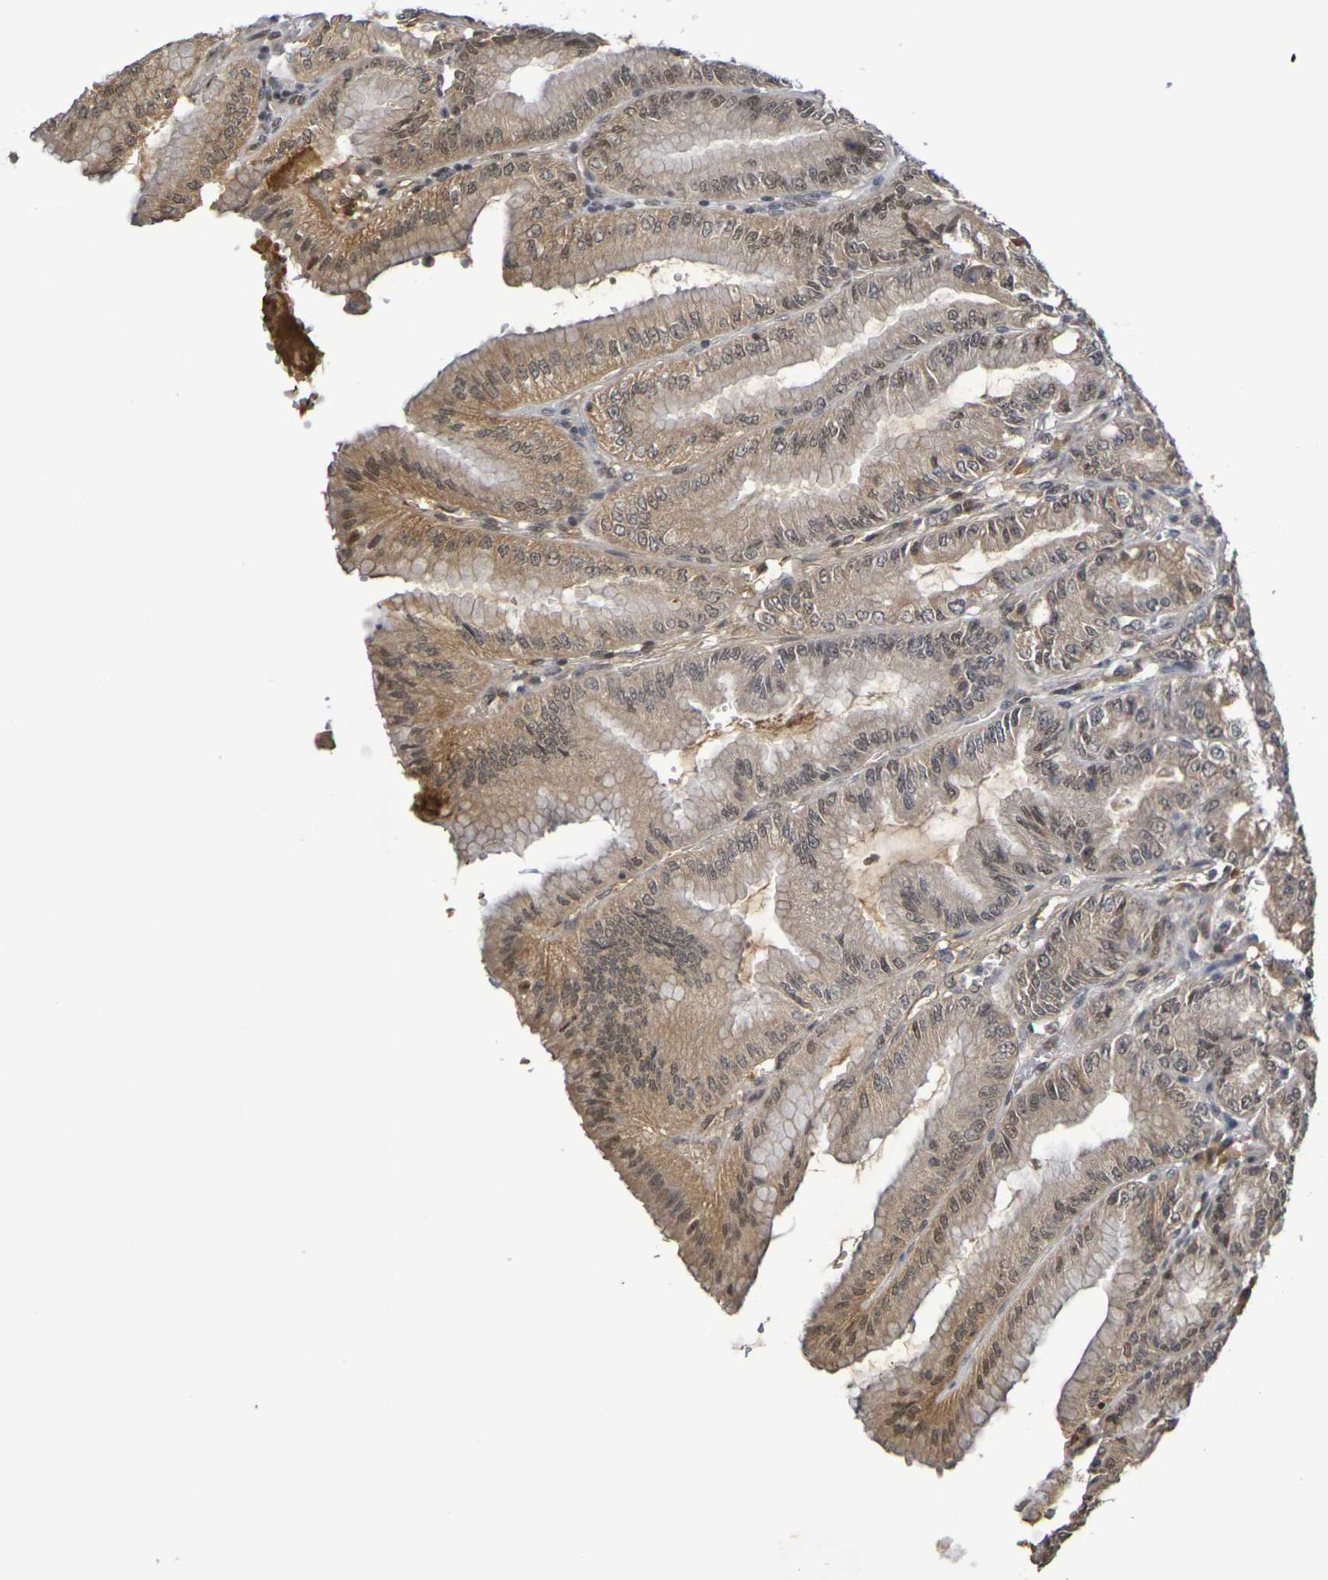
{"staining": {"intensity": "moderate", "quantity": ">75%", "location": "cytoplasmic/membranous,nuclear"}, "tissue": "stomach", "cell_type": "Glandular cells", "image_type": "normal", "snomed": [{"axis": "morphology", "description": "Normal tissue, NOS"}, {"axis": "topography", "description": "Stomach, lower"}], "caption": "Immunohistochemical staining of benign stomach reveals moderate cytoplasmic/membranous,nuclear protein positivity in approximately >75% of glandular cells. The staining was performed using DAB (3,3'-diaminobenzidine), with brown indicating positive protein expression. Nuclei are stained blue with hematoxylin.", "gene": "TERF2", "patient": {"sex": "male", "age": 71}}